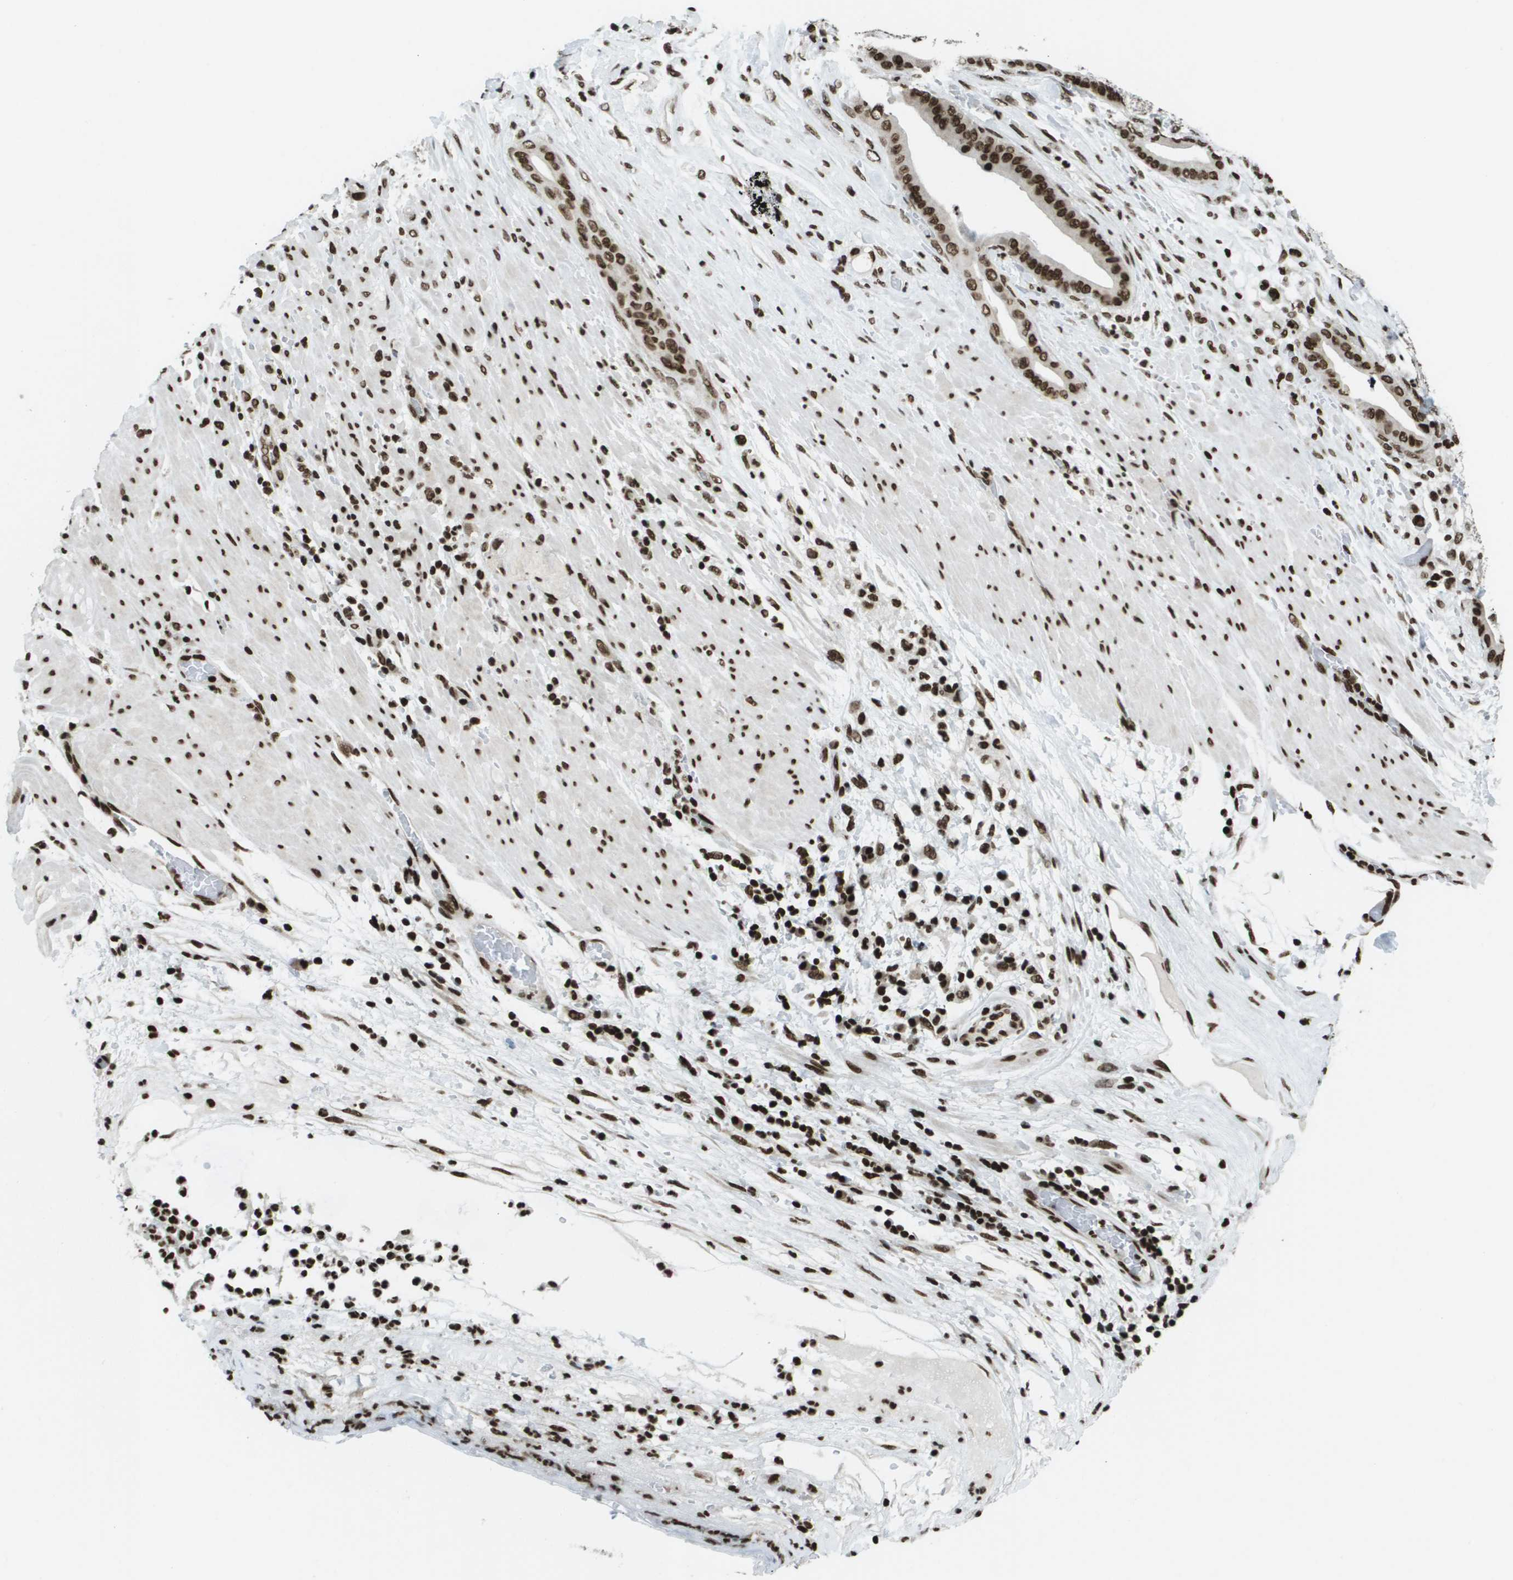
{"staining": {"intensity": "strong", "quantity": ">75%", "location": "nuclear"}, "tissue": "pancreatic cancer", "cell_type": "Tumor cells", "image_type": "cancer", "snomed": [{"axis": "morphology", "description": "Adenocarcinoma, NOS"}, {"axis": "topography", "description": "Pancreas"}], "caption": "Strong nuclear positivity for a protein is appreciated in about >75% of tumor cells of pancreatic adenocarcinoma using immunohistochemistry.", "gene": "GLYR1", "patient": {"sex": "male", "age": 63}}